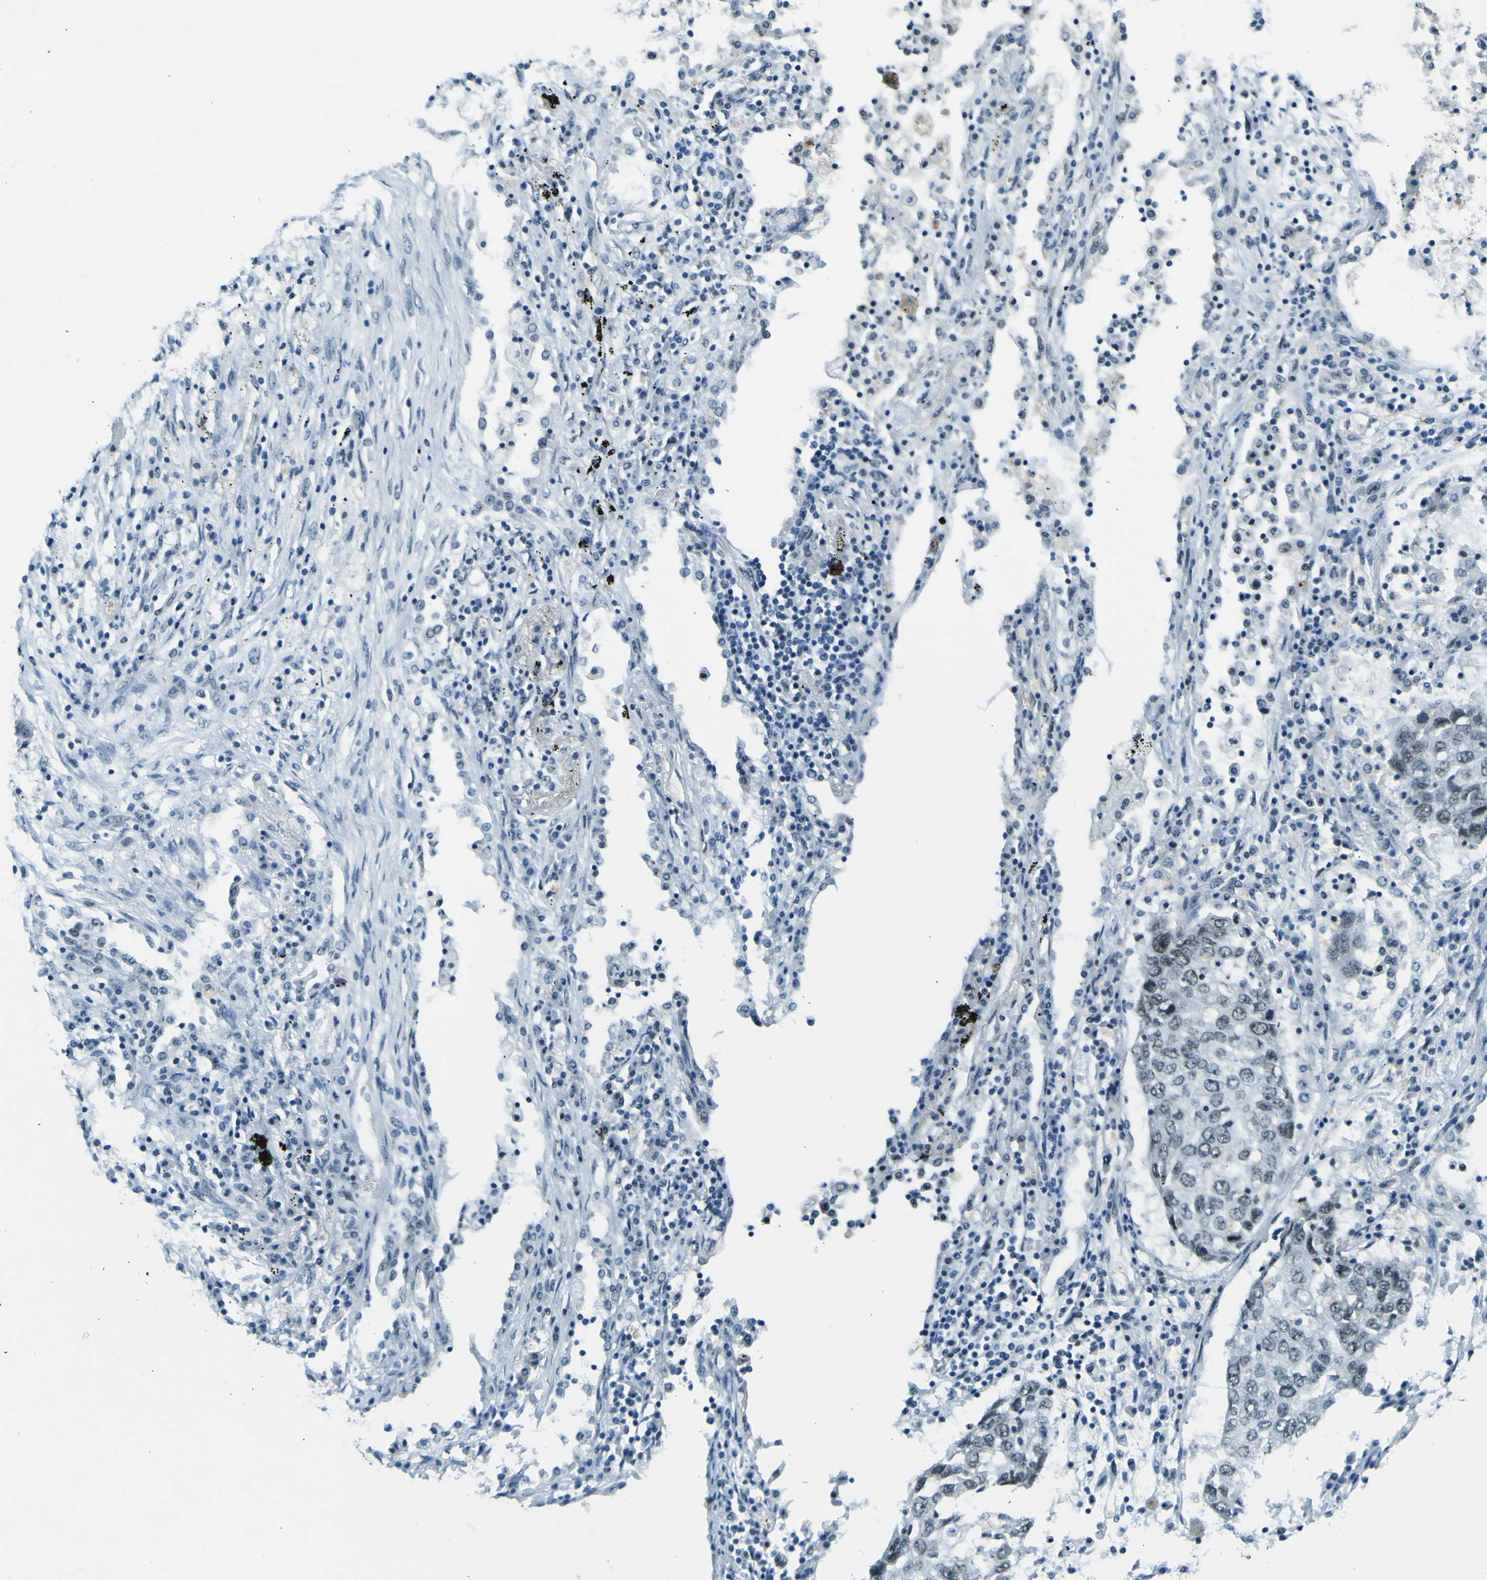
{"staining": {"intensity": "negative", "quantity": "none", "location": "none"}, "tissue": "lung cancer", "cell_type": "Tumor cells", "image_type": "cancer", "snomed": [{"axis": "morphology", "description": "Squamous cell carcinoma, NOS"}, {"axis": "topography", "description": "Lung"}], "caption": "Squamous cell carcinoma (lung) was stained to show a protein in brown. There is no significant positivity in tumor cells. Nuclei are stained in blue.", "gene": "CEBPG", "patient": {"sex": "female", "age": 63}}